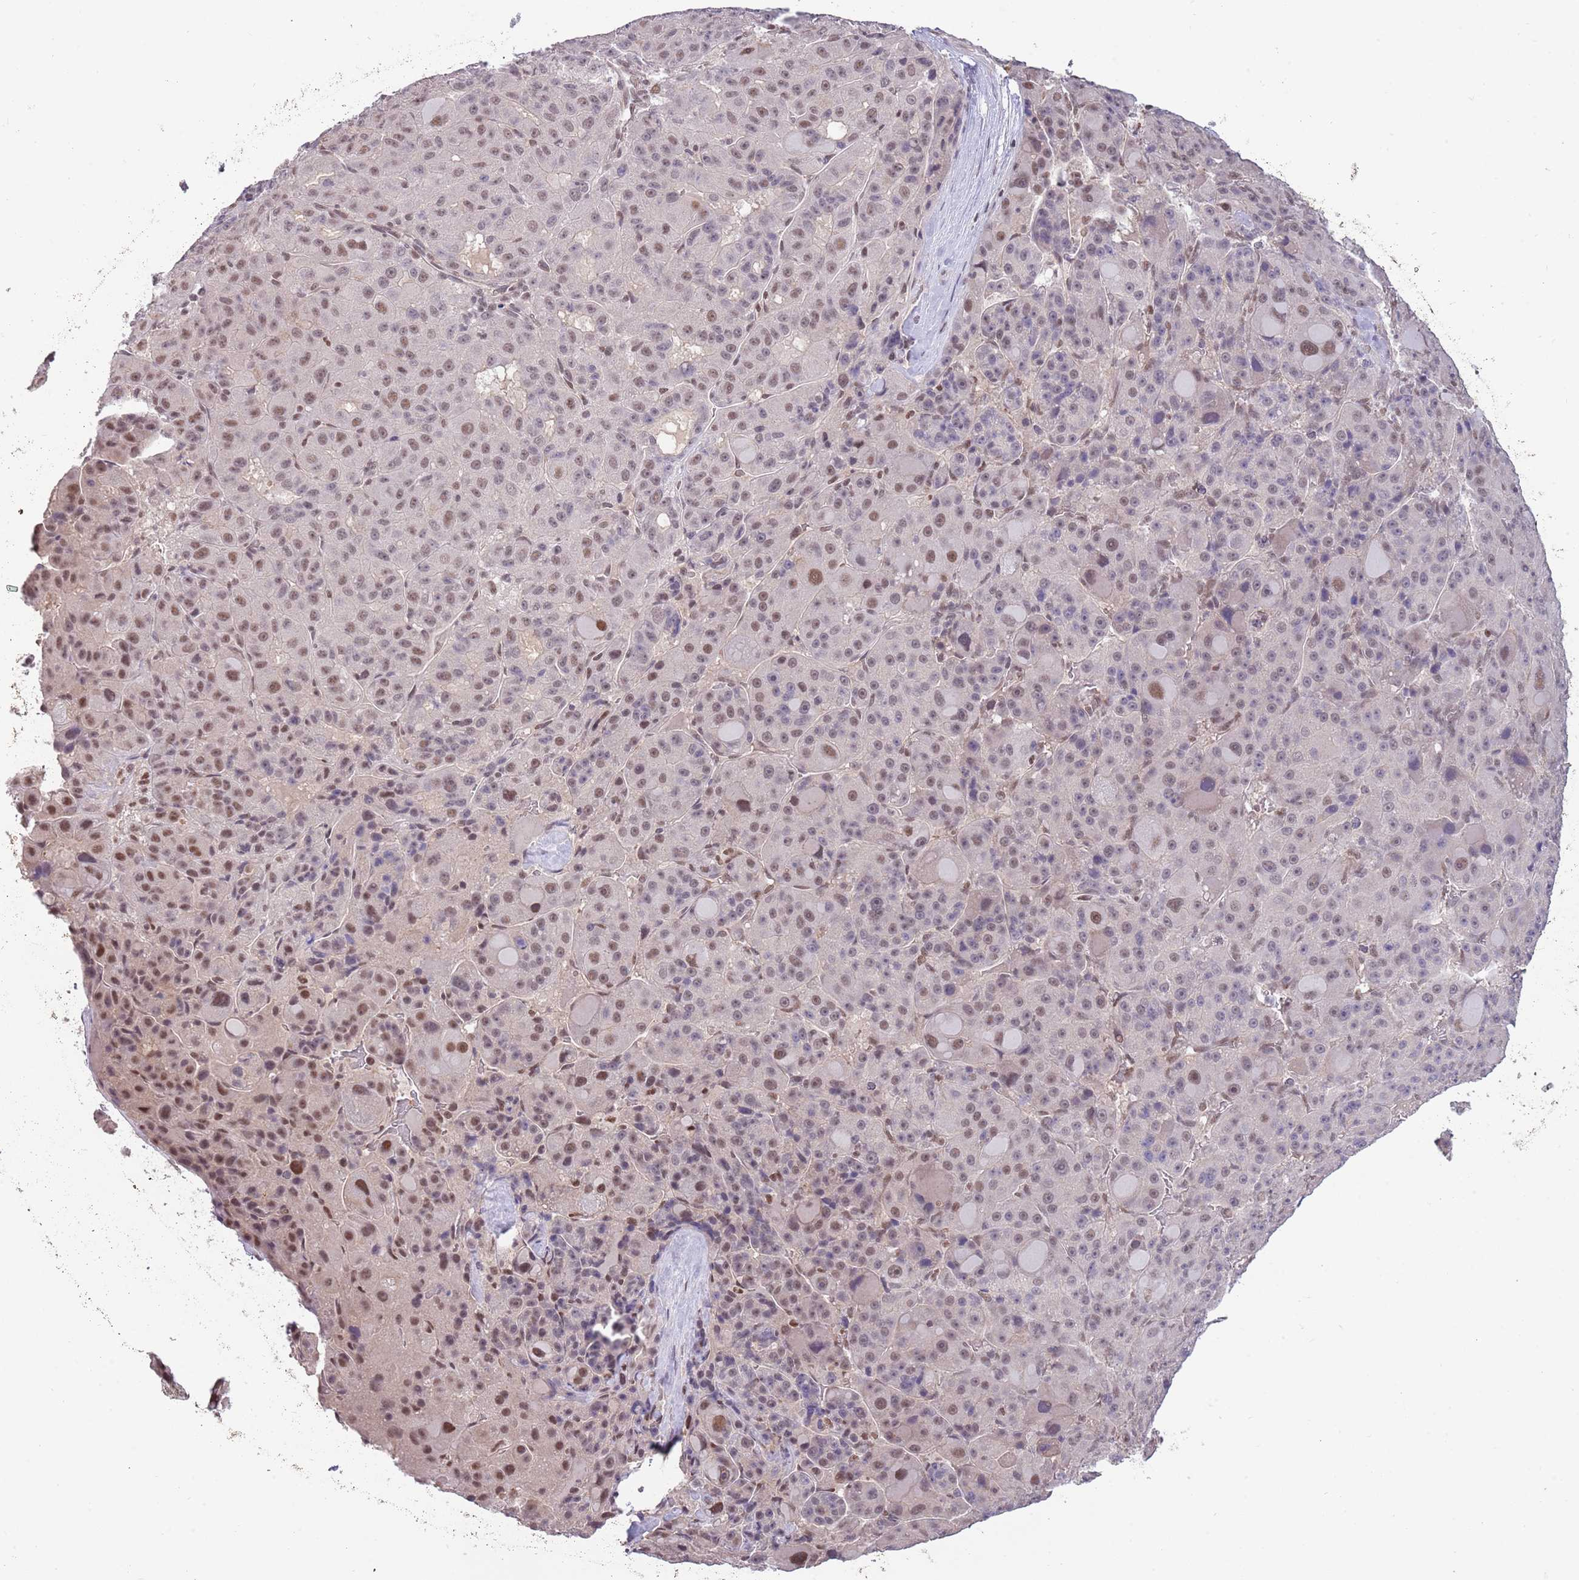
{"staining": {"intensity": "weak", "quantity": "25%-75%", "location": "nuclear"}, "tissue": "liver cancer", "cell_type": "Tumor cells", "image_type": "cancer", "snomed": [{"axis": "morphology", "description": "Carcinoma, Hepatocellular, NOS"}, {"axis": "topography", "description": "Liver"}], "caption": "Human hepatocellular carcinoma (liver) stained with a protein marker demonstrates weak staining in tumor cells.", "gene": "ZBTB7A", "patient": {"sex": "male", "age": 76}}